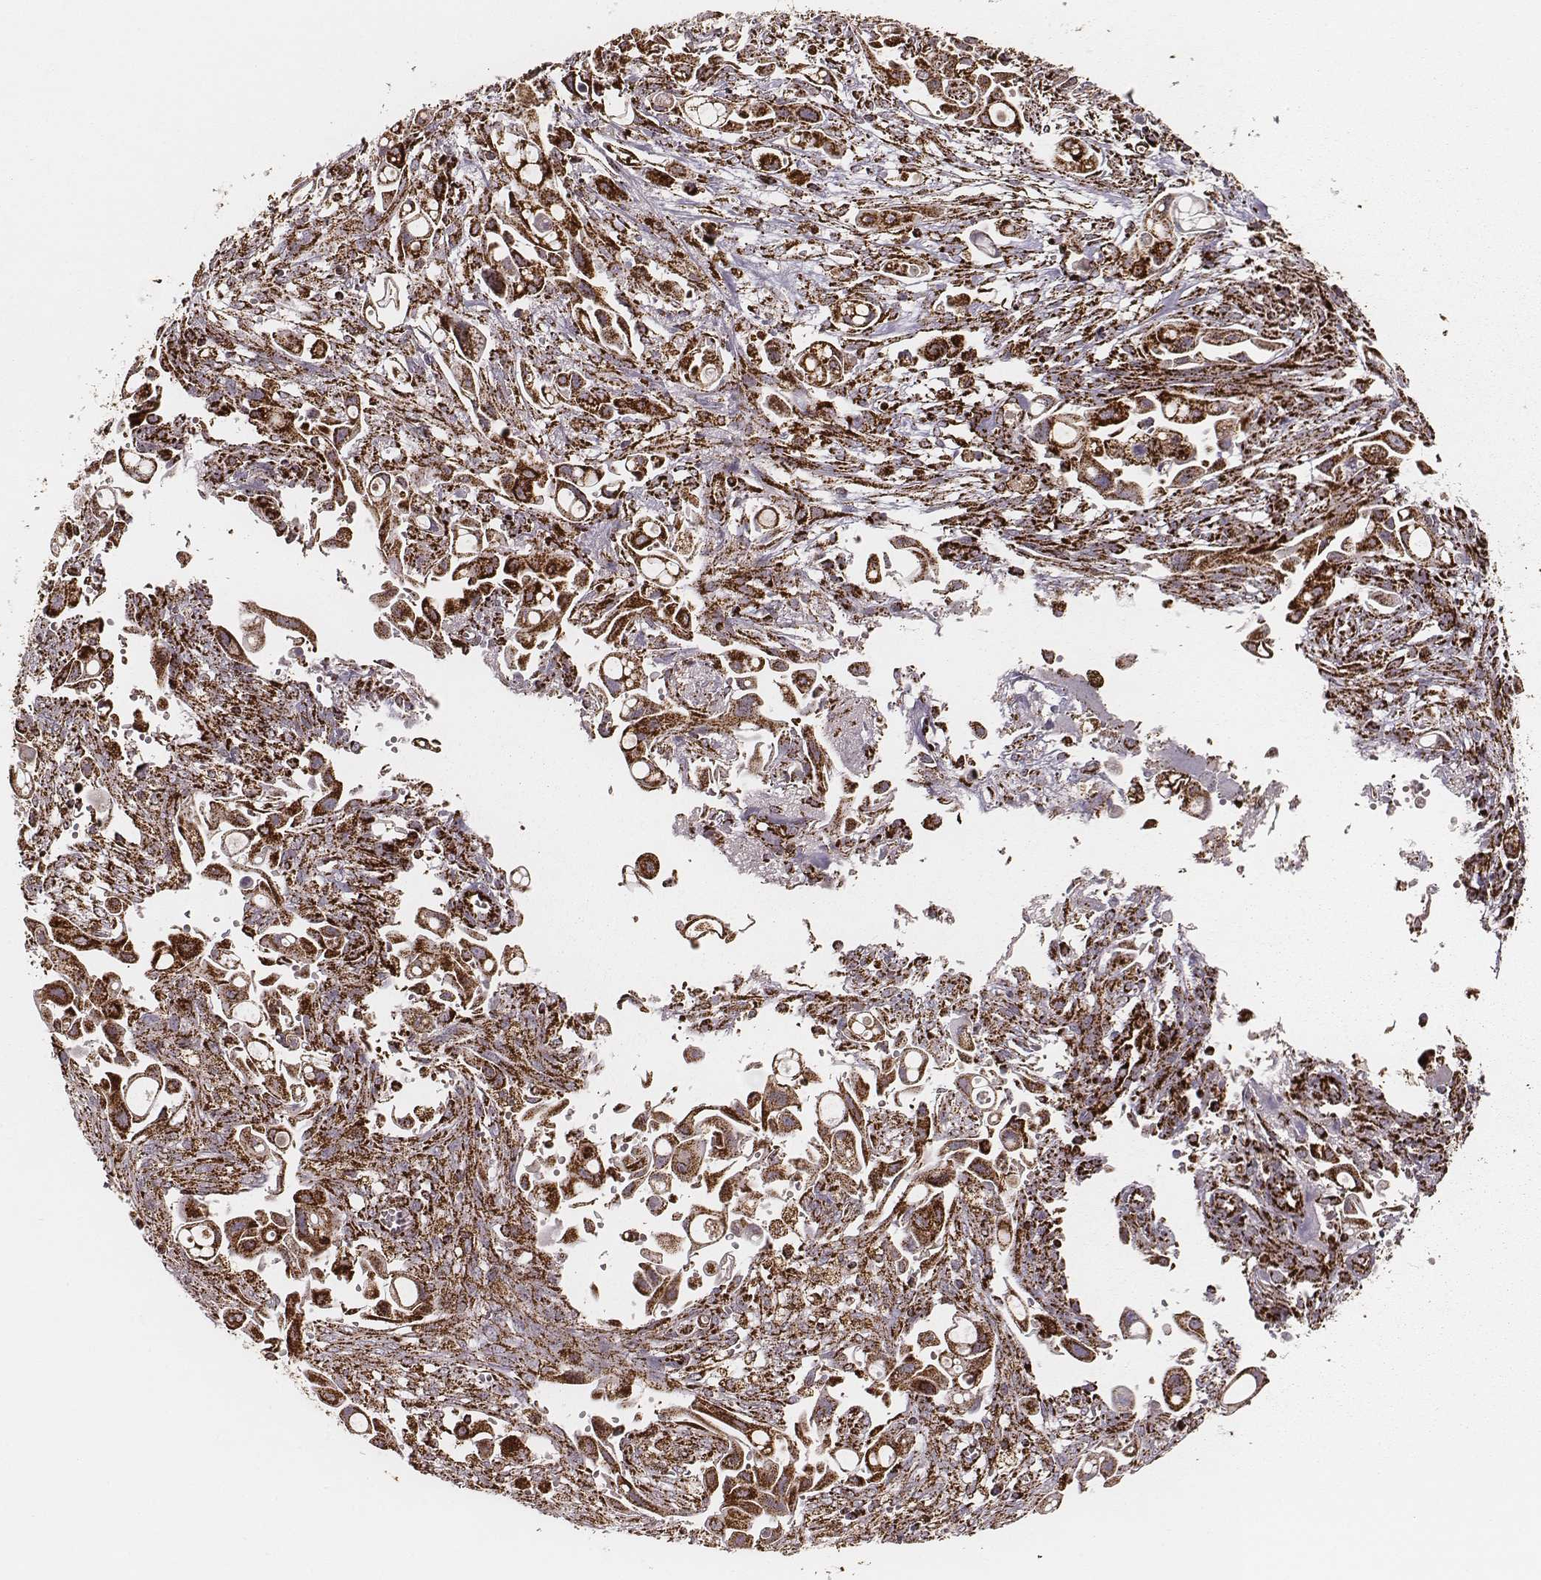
{"staining": {"intensity": "strong", "quantity": ">75%", "location": "cytoplasmic/membranous"}, "tissue": "pancreatic cancer", "cell_type": "Tumor cells", "image_type": "cancer", "snomed": [{"axis": "morphology", "description": "Adenocarcinoma, NOS"}, {"axis": "topography", "description": "Pancreas"}], "caption": "Adenocarcinoma (pancreatic) was stained to show a protein in brown. There is high levels of strong cytoplasmic/membranous staining in about >75% of tumor cells. Nuclei are stained in blue.", "gene": "TUFM", "patient": {"sex": "male", "age": 50}}